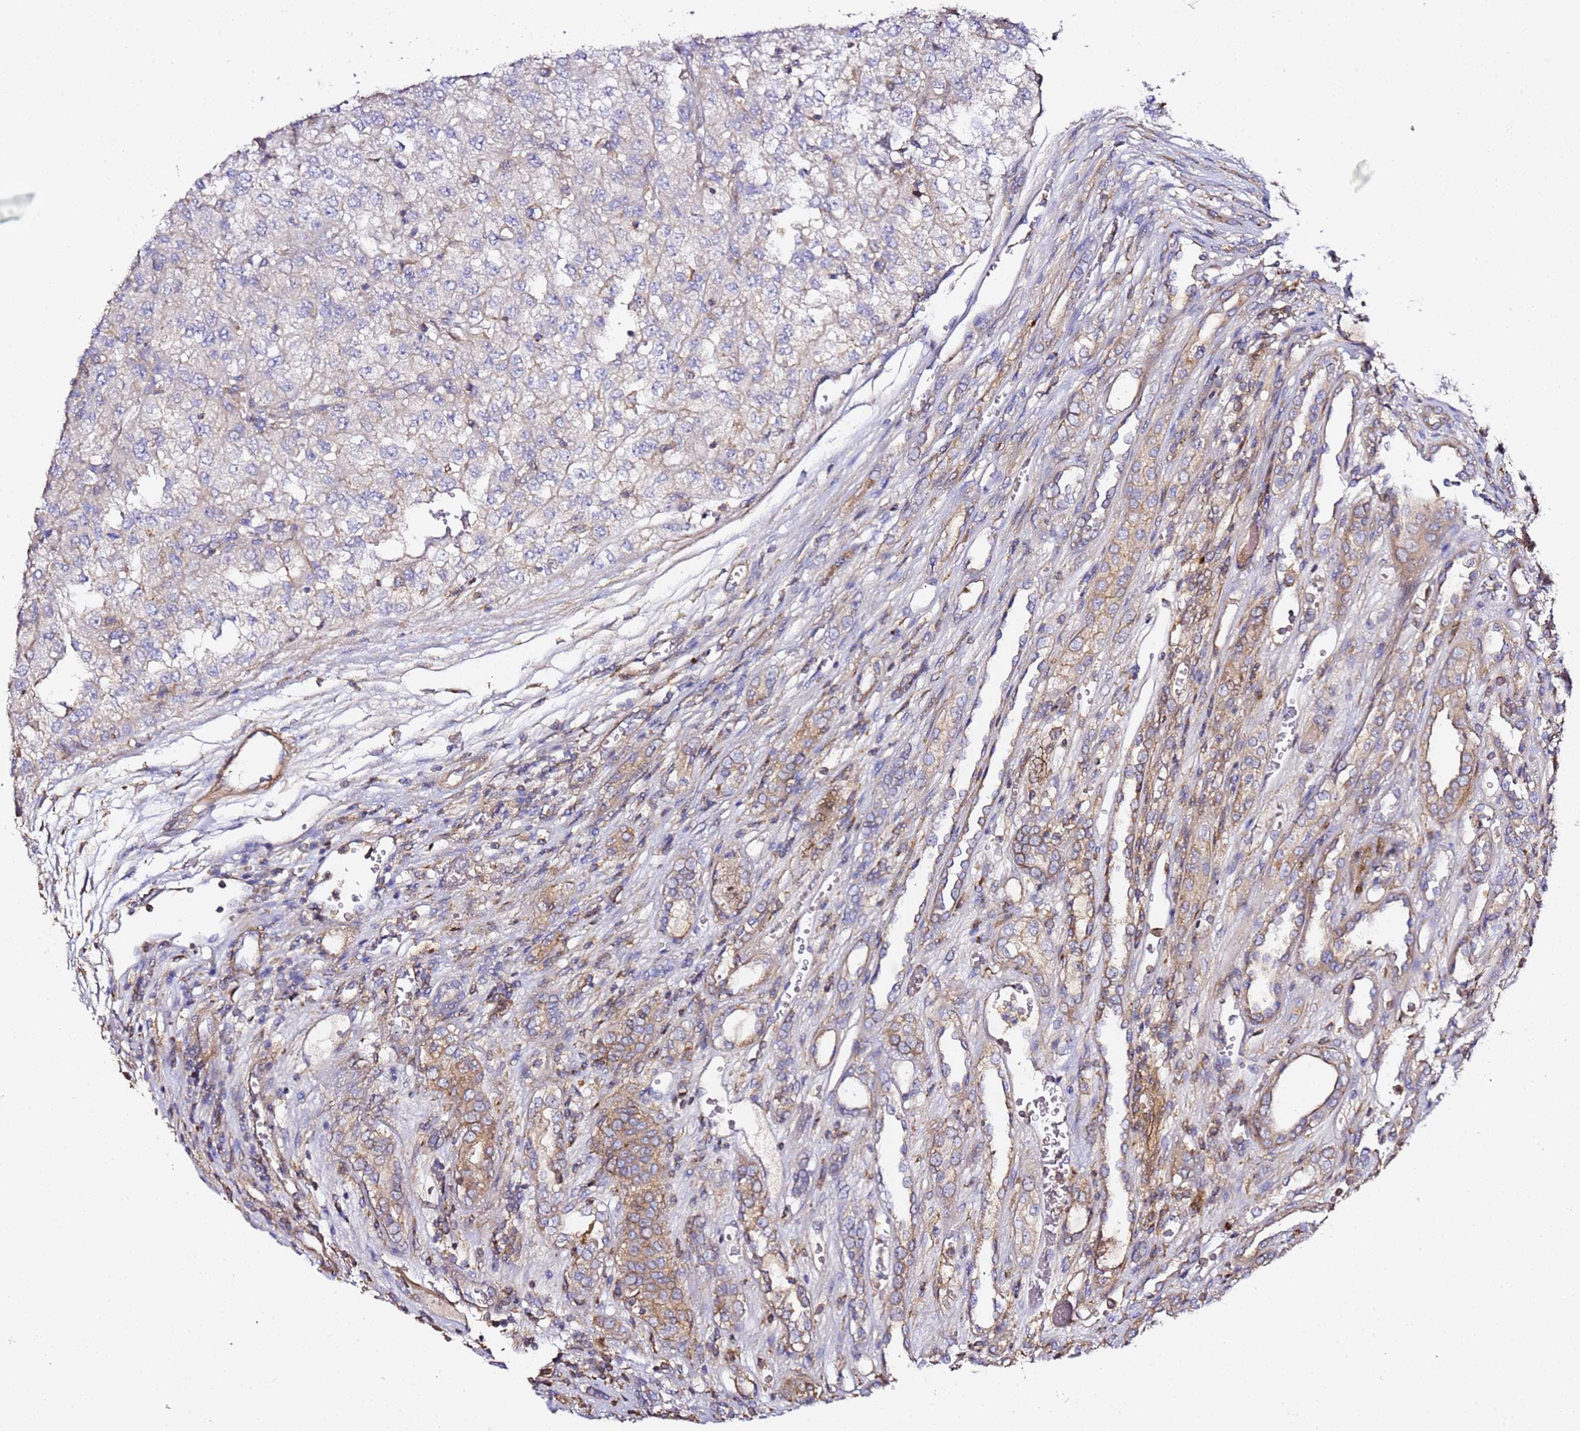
{"staining": {"intensity": "negative", "quantity": "none", "location": "none"}, "tissue": "renal cancer", "cell_type": "Tumor cells", "image_type": "cancer", "snomed": [{"axis": "morphology", "description": "Adenocarcinoma, NOS"}, {"axis": "topography", "description": "Kidney"}], "caption": "Protein analysis of renal cancer reveals no significant positivity in tumor cells.", "gene": "ZFP36L2", "patient": {"sex": "female", "age": 54}}